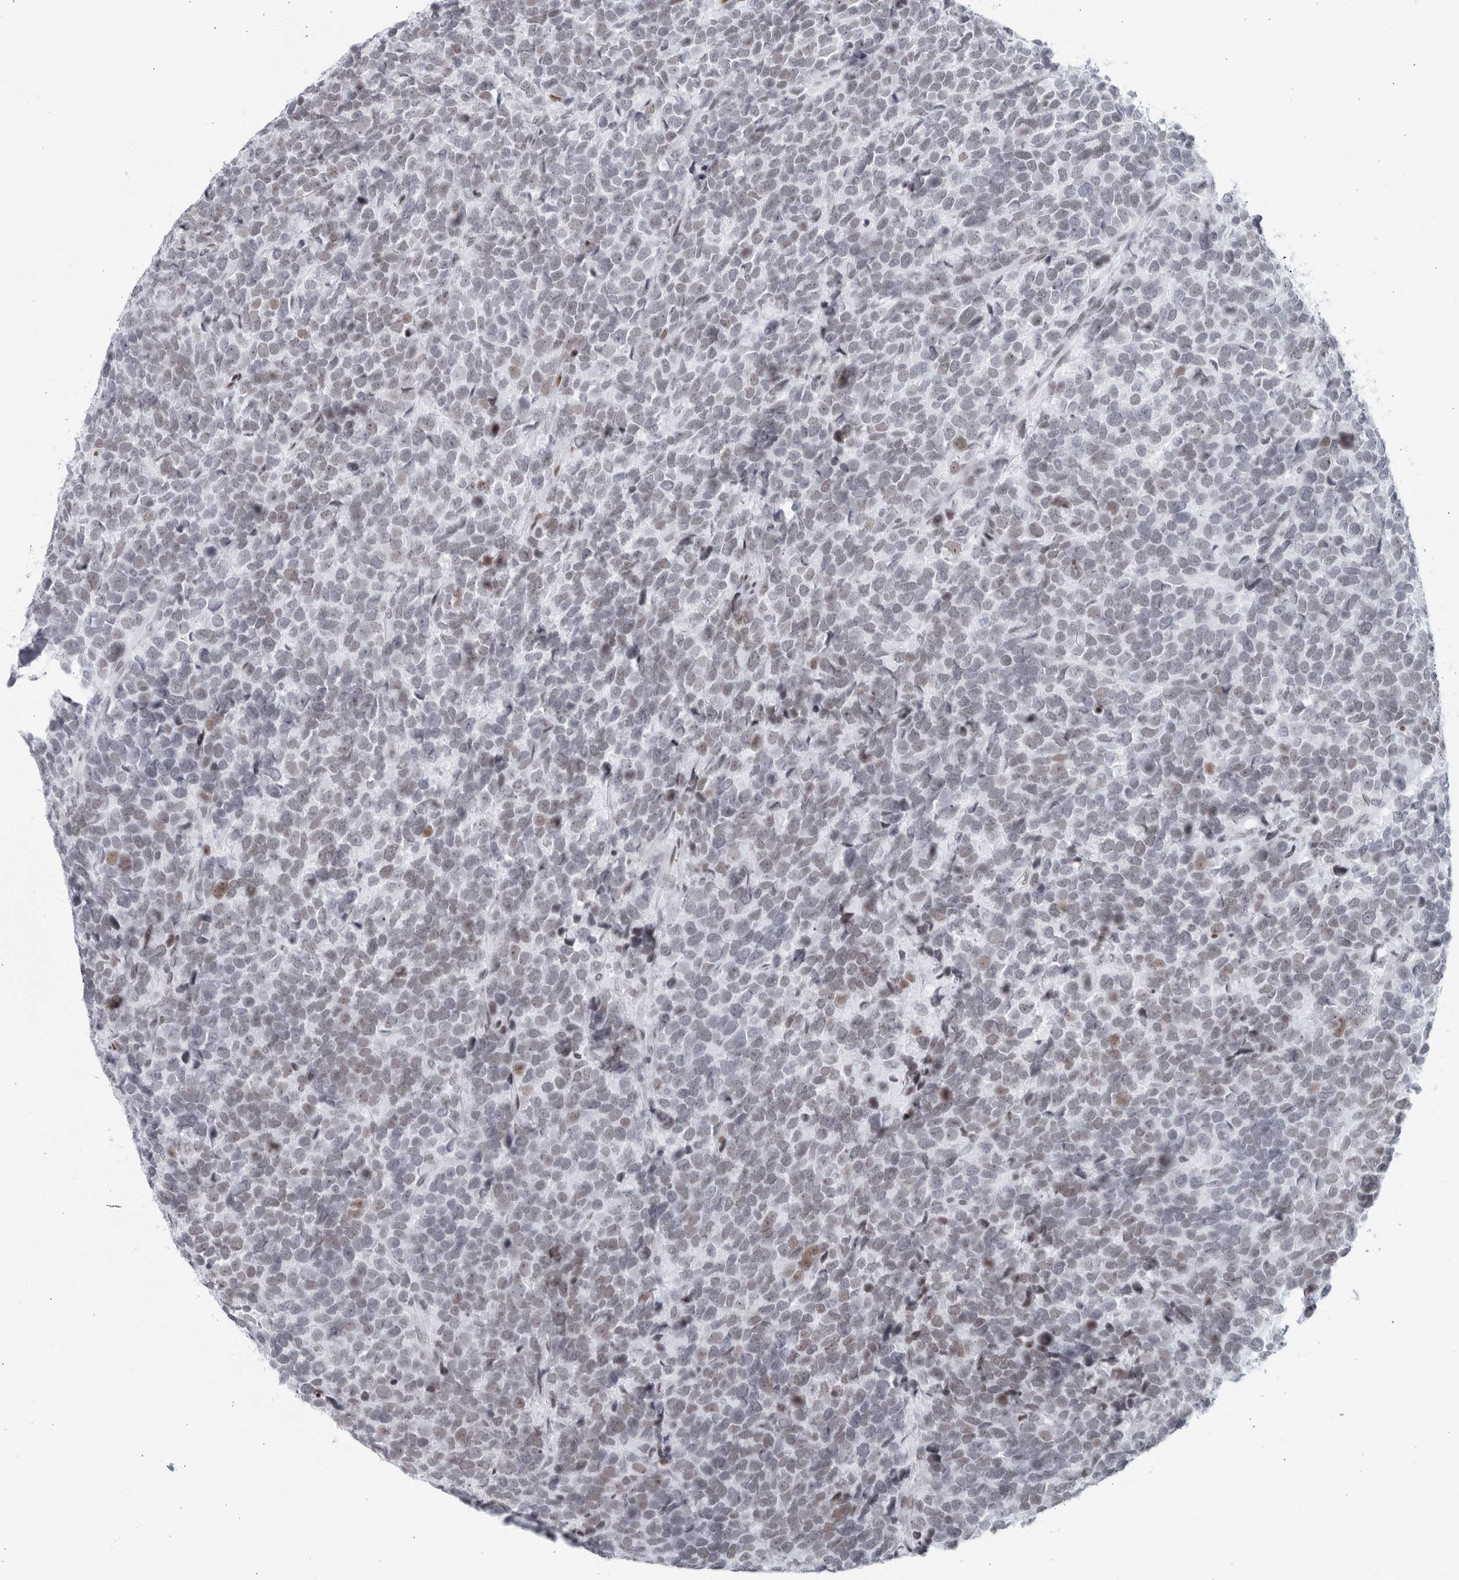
{"staining": {"intensity": "moderate", "quantity": "<25%", "location": "nuclear"}, "tissue": "urothelial cancer", "cell_type": "Tumor cells", "image_type": "cancer", "snomed": [{"axis": "morphology", "description": "Urothelial carcinoma, High grade"}, {"axis": "topography", "description": "Urinary bladder"}], "caption": "Immunohistochemistry (IHC) (DAB (3,3'-diaminobenzidine)) staining of human urothelial cancer exhibits moderate nuclear protein expression in approximately <25% of tumor cells.", "gene": "HP1BP3", "patient": {"sex": "female", "age": 82}}